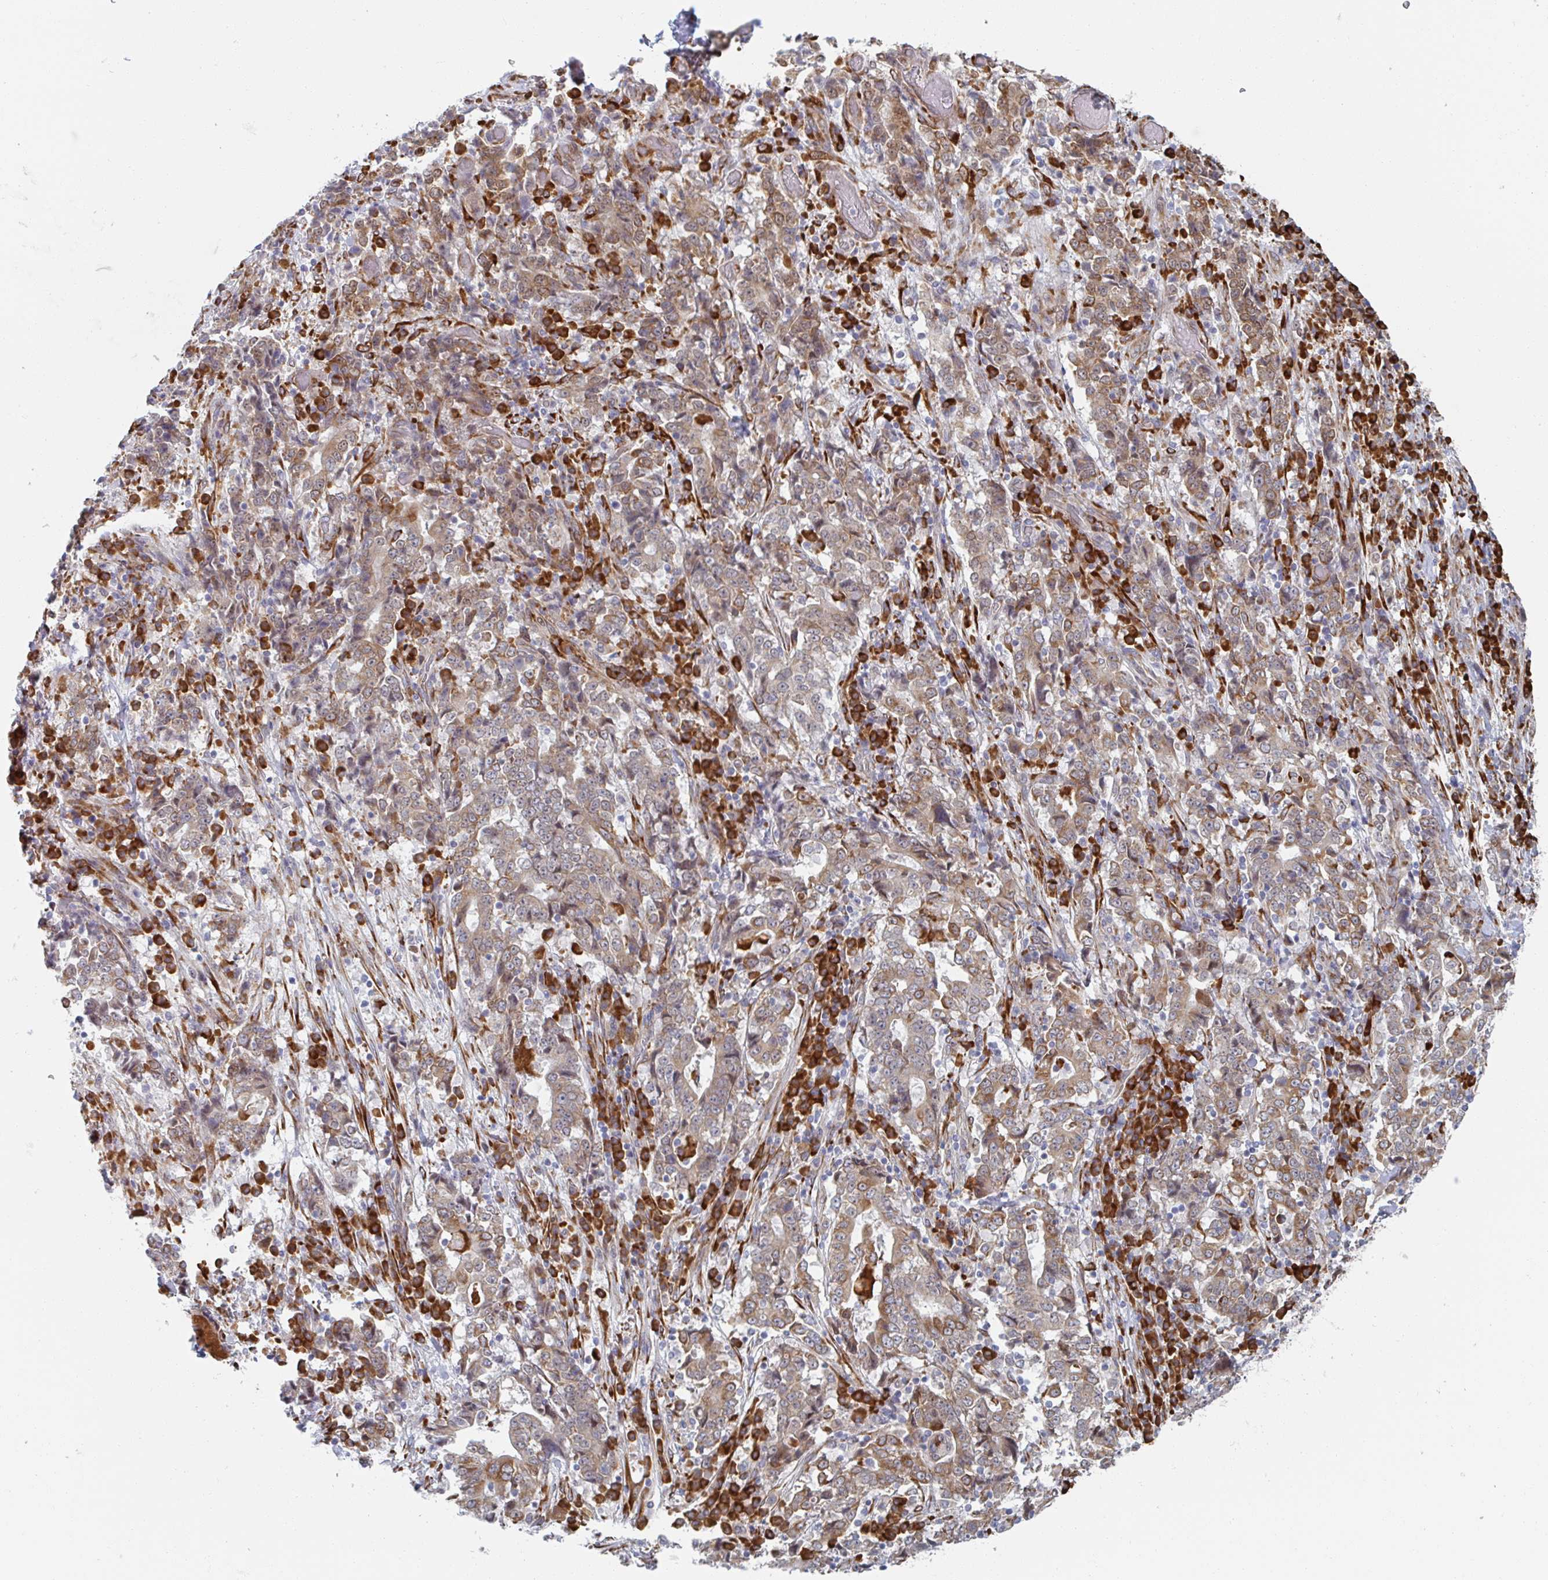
{"staining": {"intensity": "weak", "quantity": ">75%", "location": "cytoplasmic/membranous"}, "tissue": "stomach cancer", "cell_type": "Tumor cells", "image_type": "cancer", "snomed": [{"axis": "morphology", "description": "Normal tissue, NOS"}, {"axis": "morphology", "description": "Adenocarcinoma, NOS"}, {"axis": "topography", "description": "Stomach, upper"}, {"axis": "topography", "description": "Stomach"}], "caption": "Tumor cells reveal low levels of weak cytoplasmic/membranous expression in approximately >75% of cells in human stomach cancer. (IHC, brightfield microscopy, high magnification).", "gene": "TRAPPC10", "patient": {"sex": "male", "age": 59}}